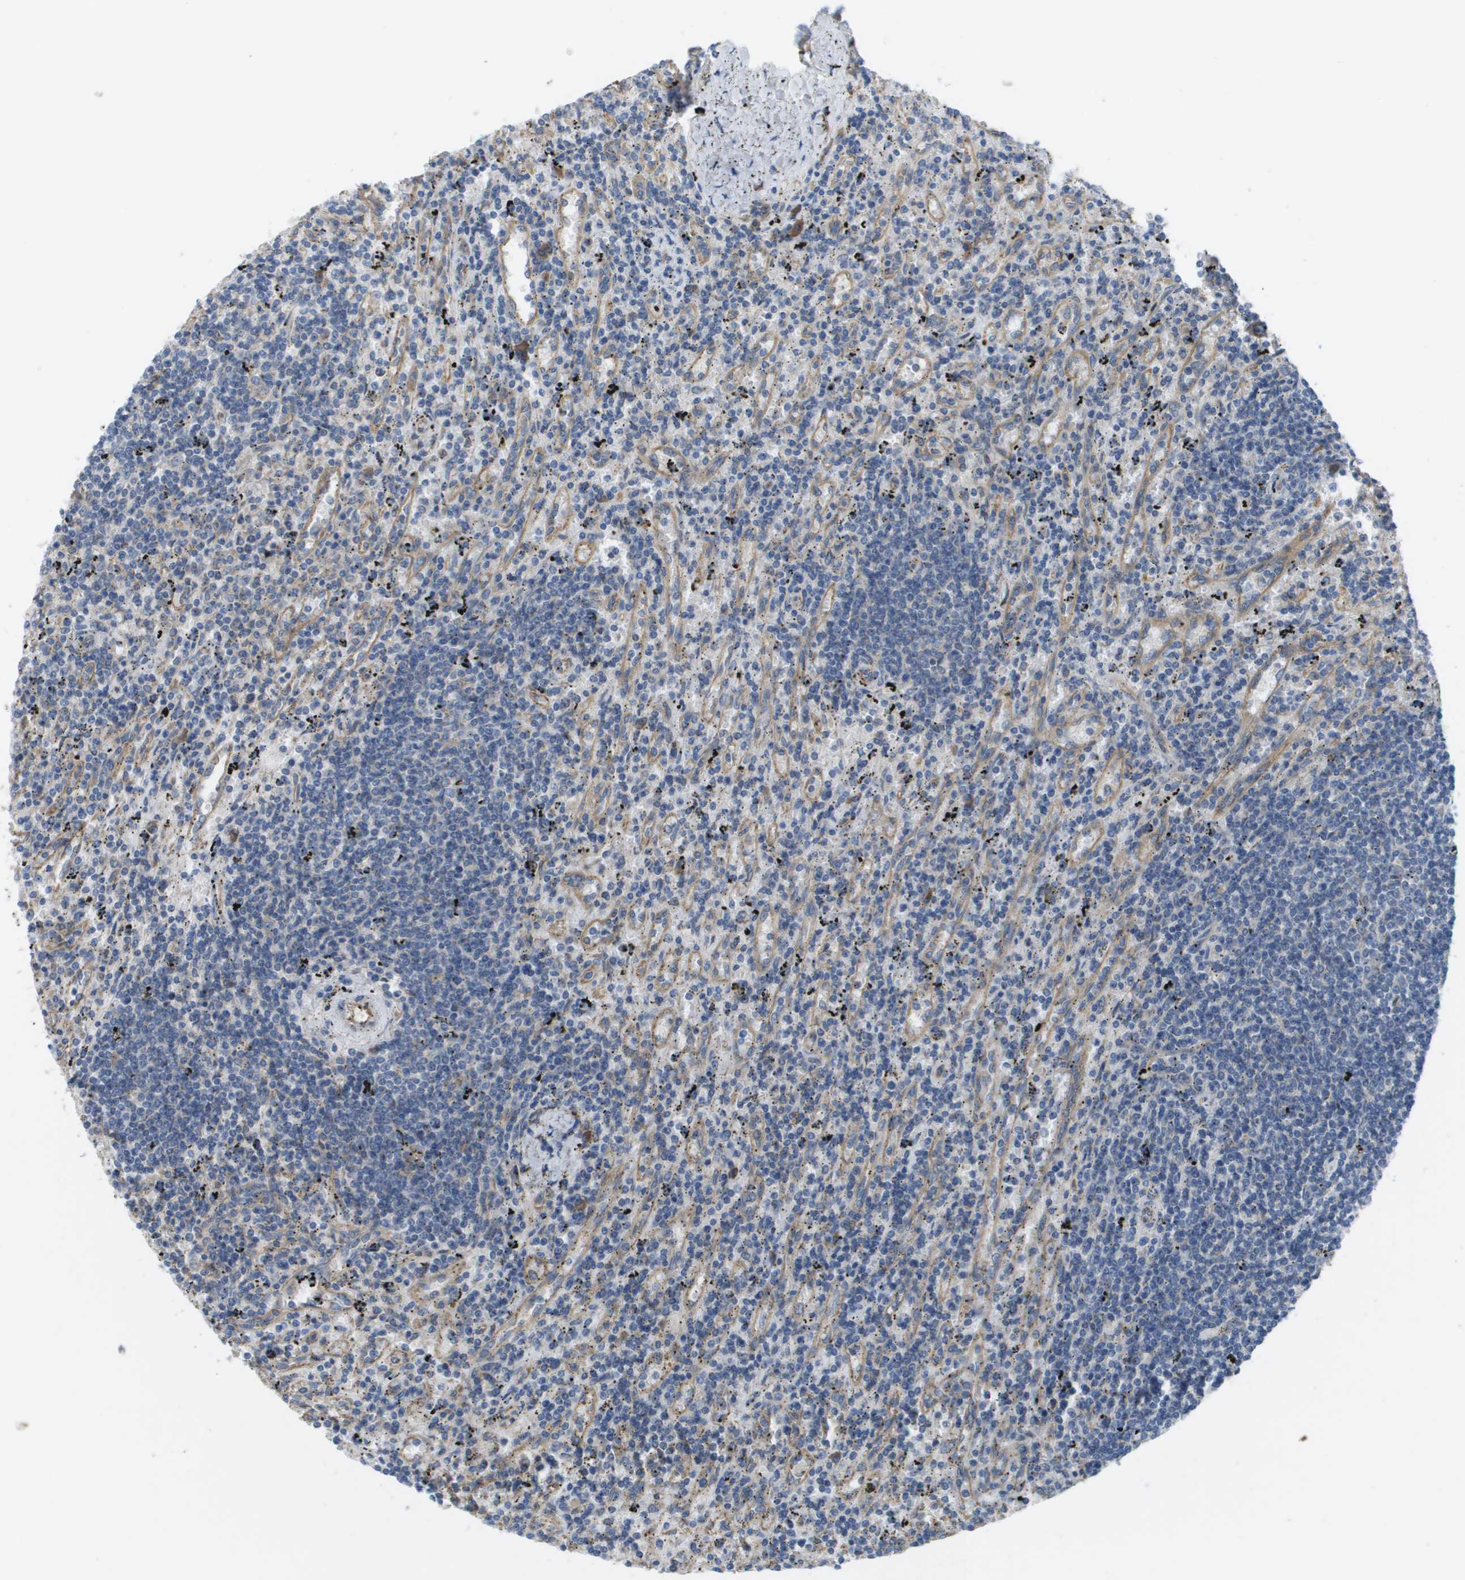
{"staining": {"intensity": "negative", "quantity": "none", "location": "none"}, "tissue": "lymphoma", "cell_type": "Tumor cells", "image_type": "cancer", "snomed": [{"axis": "morphology", "description": "Malignant lymphoma, non-Hodgkin's type, Low grade"}, {"axis": "topography", "description": "Spleen"}], "caption": "Immunohistochemistry of lymphoma exhibits no expression in tumor cells.", "gene": "CLCN2", "patient": {"sex": "male", "age": 76}}